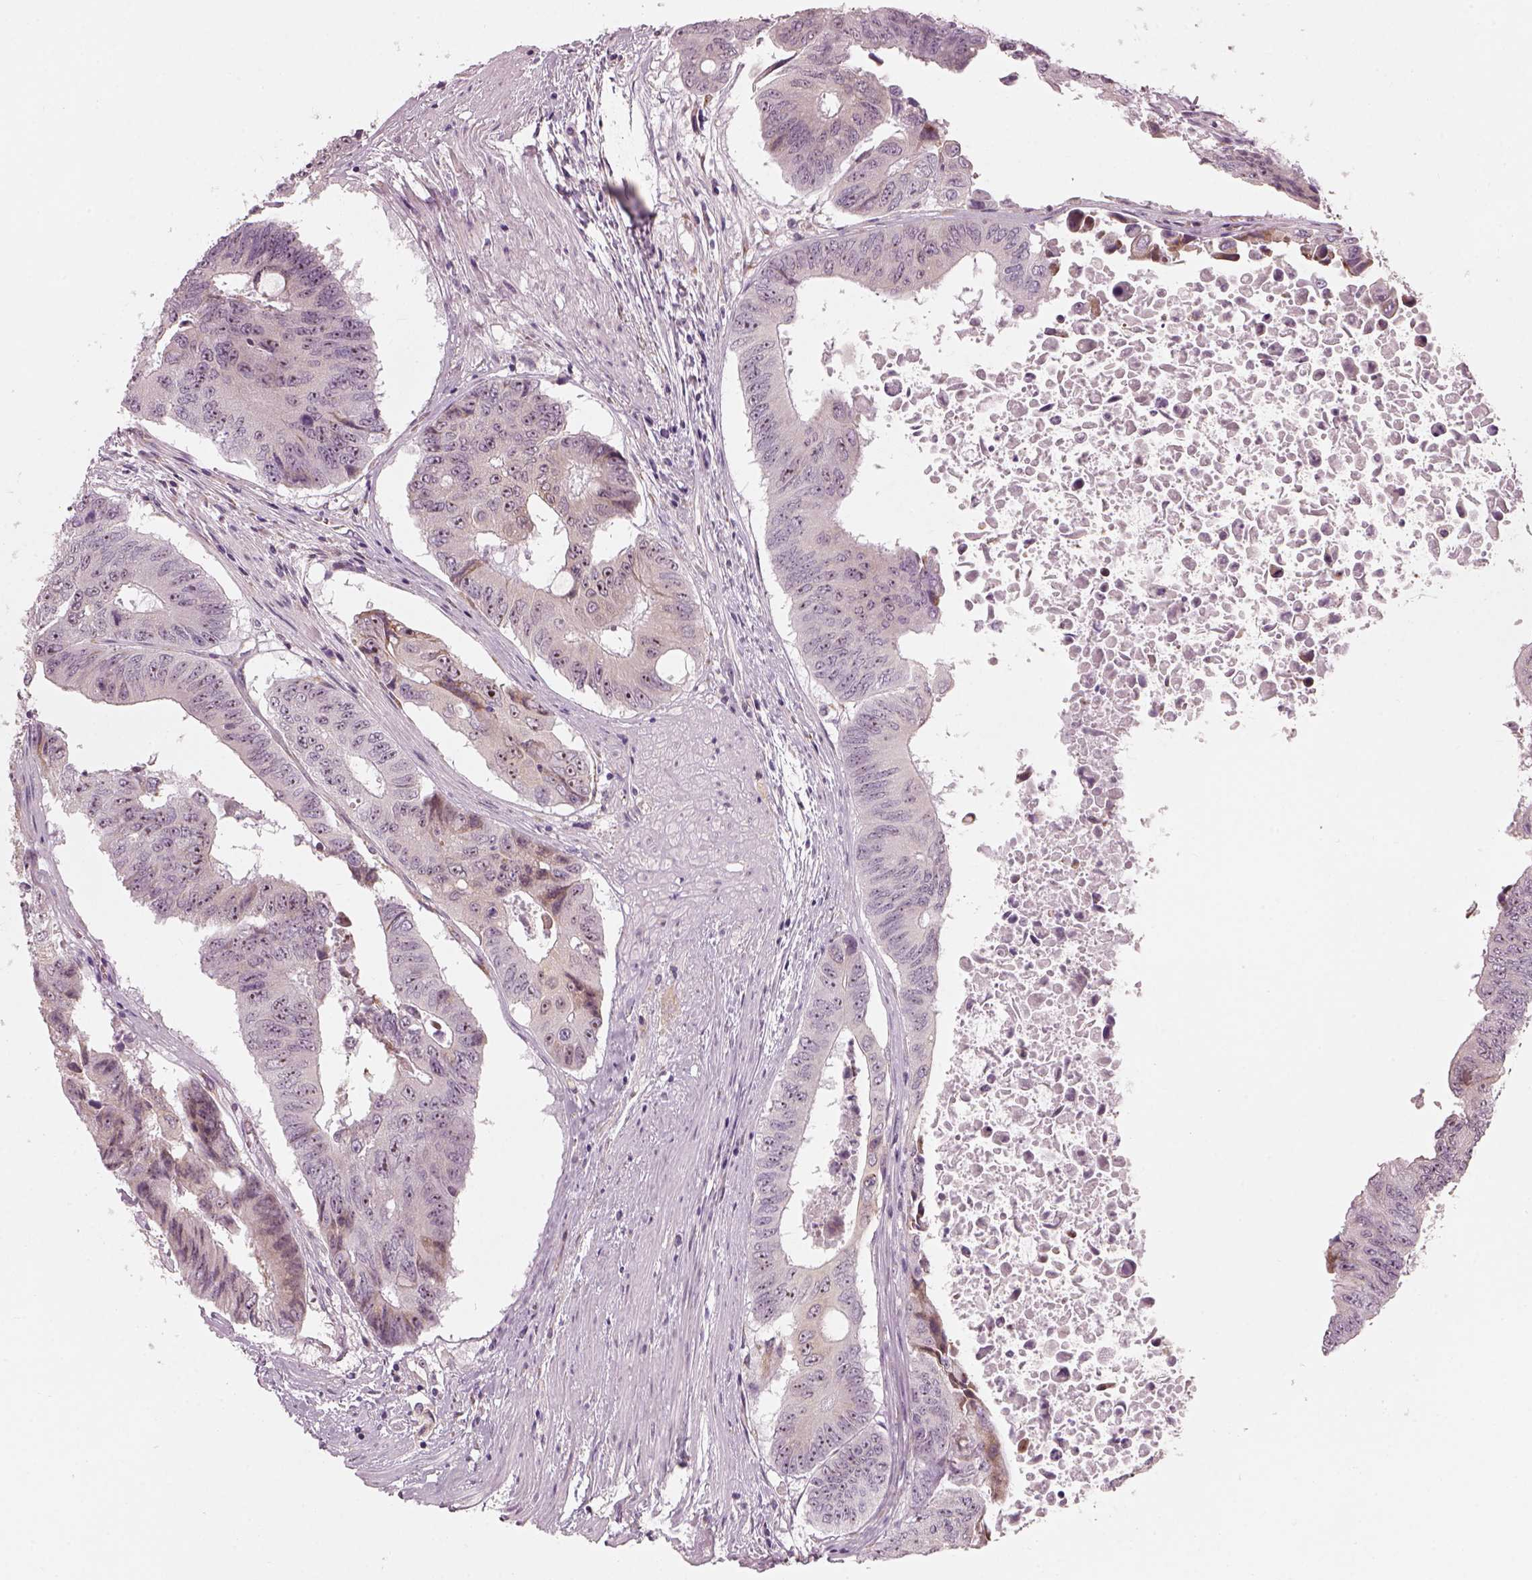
{"staining": {"intensity": "weak", "quantity": "<25%", "location": "cytoplasmic/membranous,nuclear"}, "tissue": "colorectal cancer", "cell_type": "Tumor cells", "image_type": "cancer", "snomed": [{"axis": "morphology", "description": "Adenocarcinoma, NOS"}, {"axis": "topography", "description": "Rectum"}], "caption": "Tumor cells are negative for brown protein staining in colorectal cancer. (DAB (3,3'-diaminobenzidine) immunohistochemistry (IHC) visualized using brightfield microscopy, high magnification).", "gene": "CDS1", "patient": {"sex": "male", "age": 59}}